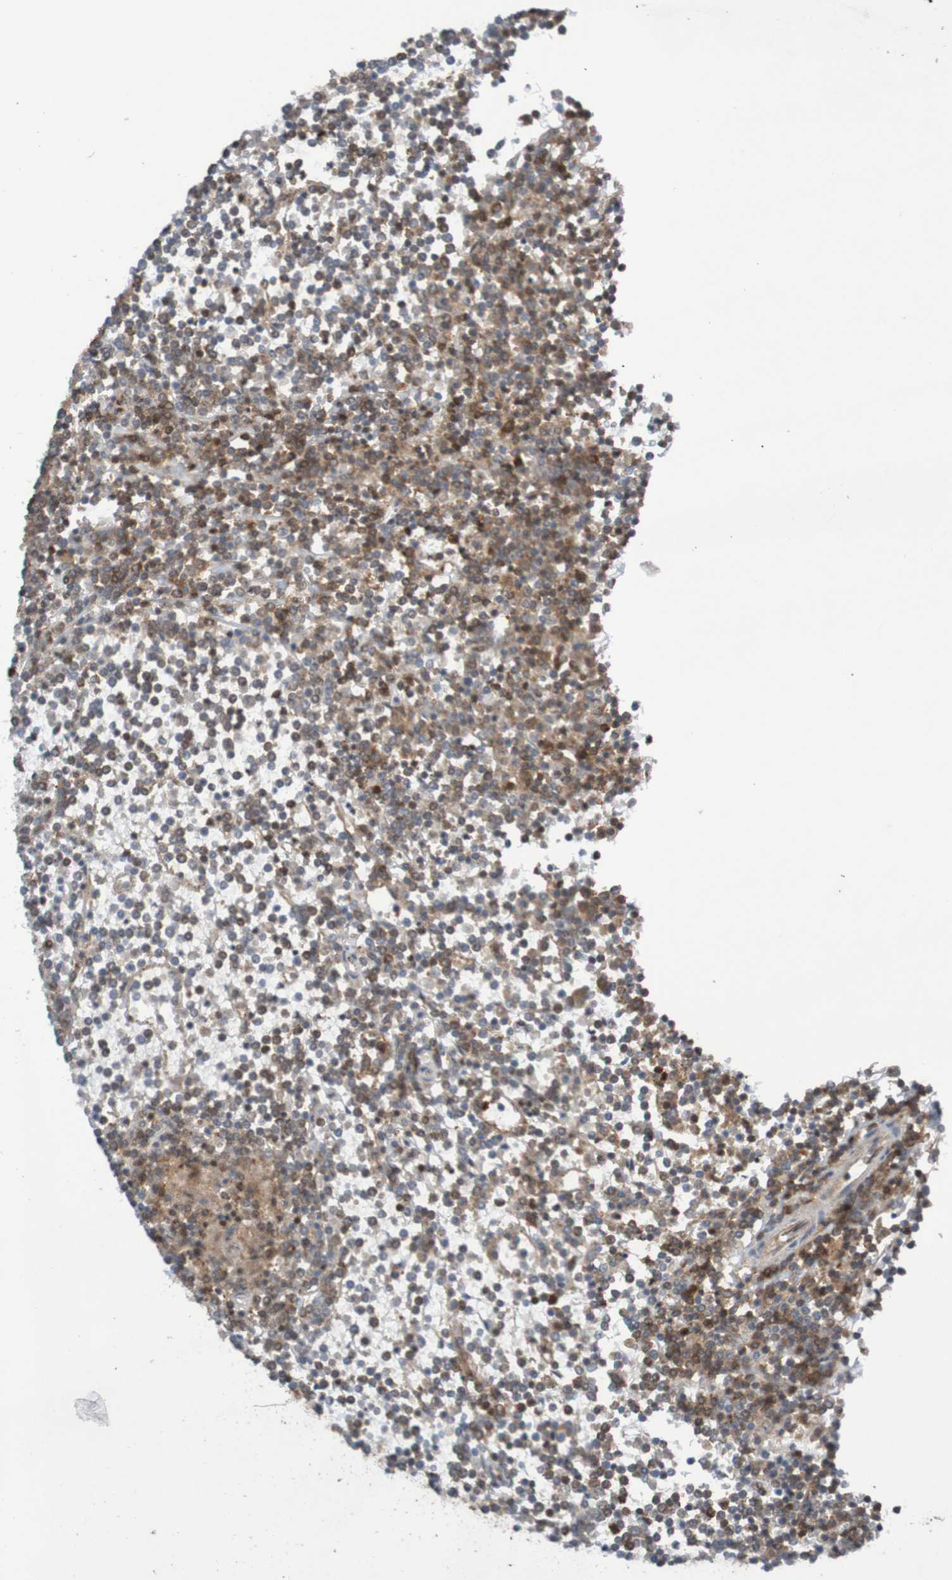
{"staining": {"intensity": "negative", "quantity": "none", "location": "none"}, "tissue": "lymphoma", "cell_type": "Tumor cells", "image_type": "cancer", "snomed": [{"axis": "morphology", "description": "Malignant lymphoma, non-Hodgkin's type, Low grade"}, {"axis": "topography", "description": "Spleen"}], "caption": "Human lymphoma stained for a protein using IHC demonstrates no expression in tumor cells.", "gene": "ITLN1", "patient": {"sex": "female", "age": 19}}